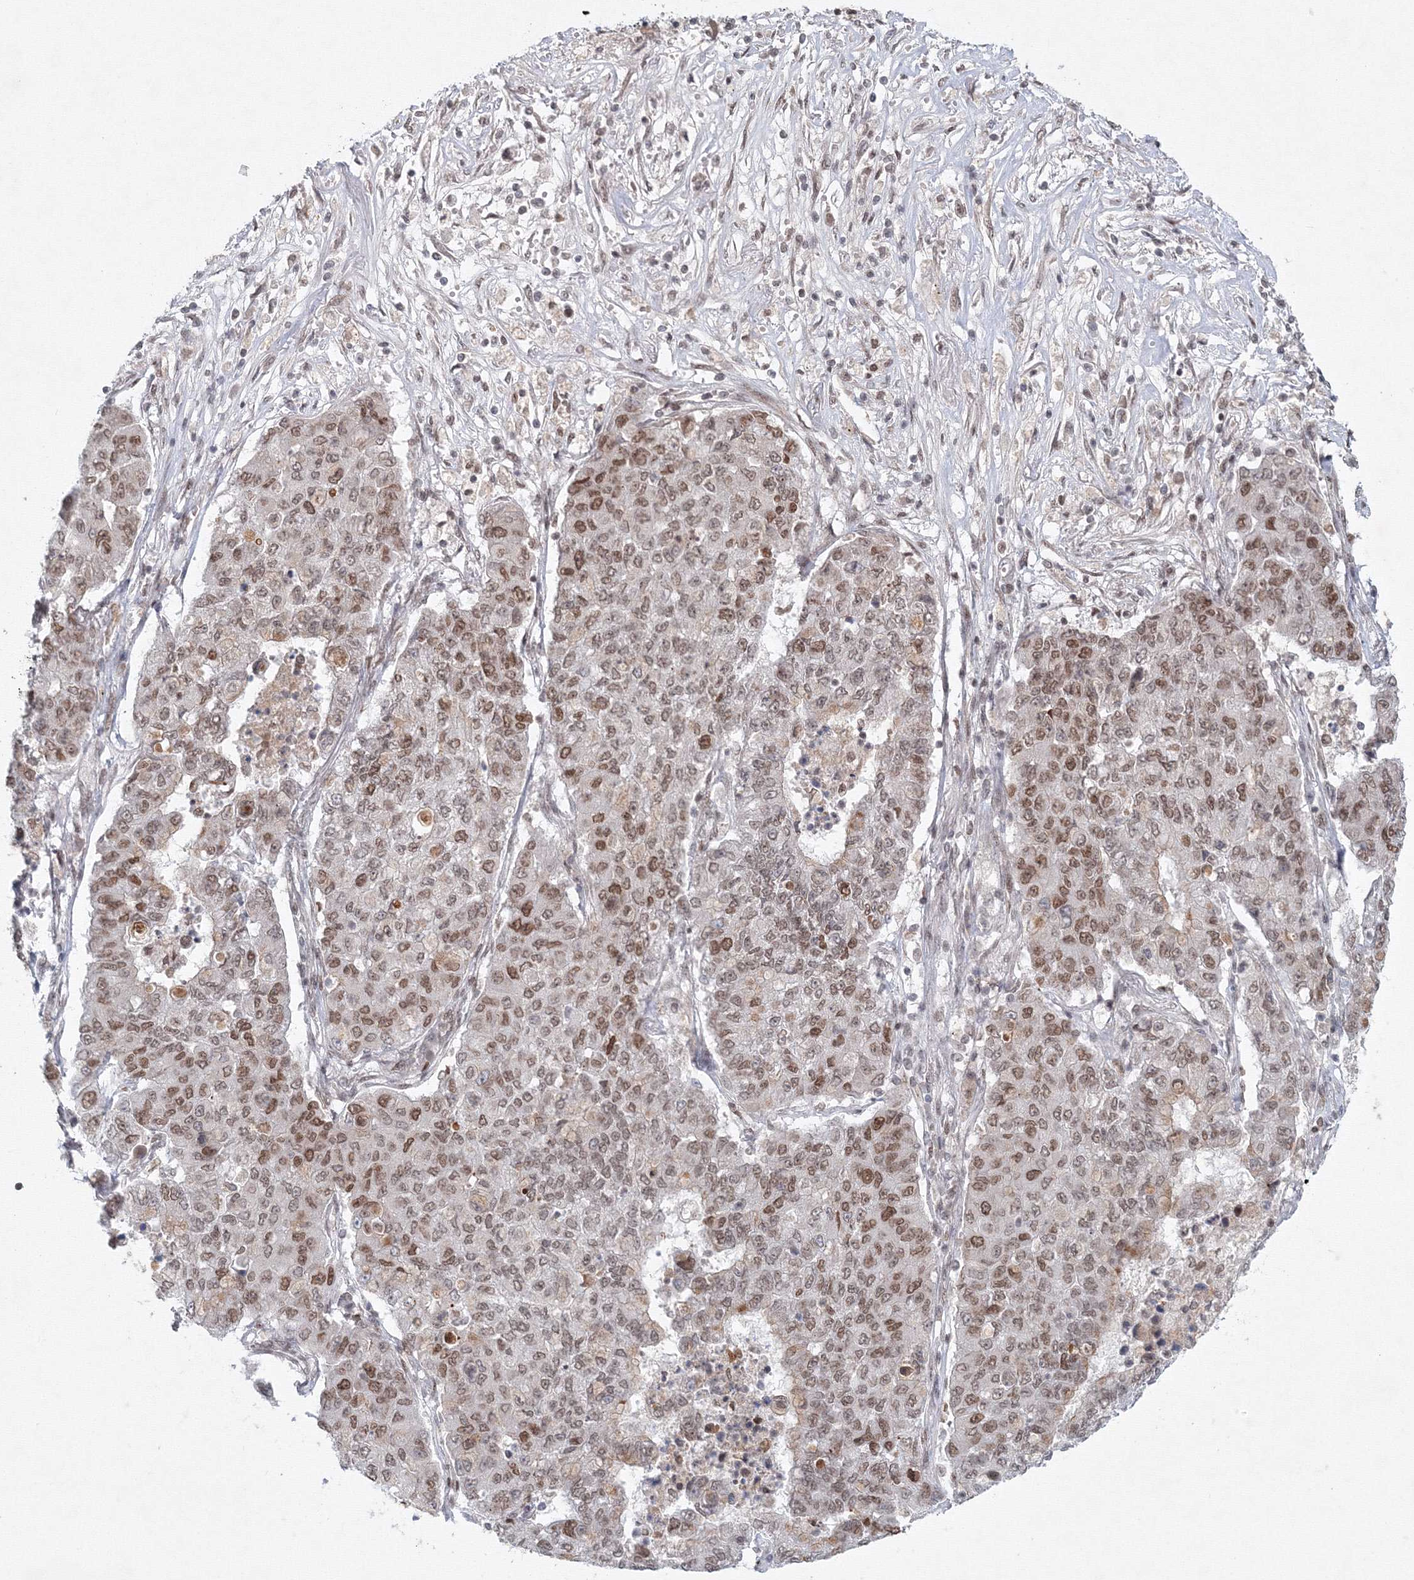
{"staining": {"intensity": "moderate", "quantity": "25%-75%", "location": "nuclear"}, "tissue": "lung cancer", "cell_type": "Tumor cells", "image_type": "cancer", "snomed": [{"axis": "morphology", "description": "Squamous cell carcinoma, NOS"}, {"axis": "topography", "description": "Lung"}], "caption": "This is an image of immunohistochemistry (IHC) staining of squamous cell carcinoma (lung), which shows moderate positivity in the nuclear of tumor cells.", "gene": "KIF4A", "patient": {"sex": "male", "age": 74}}